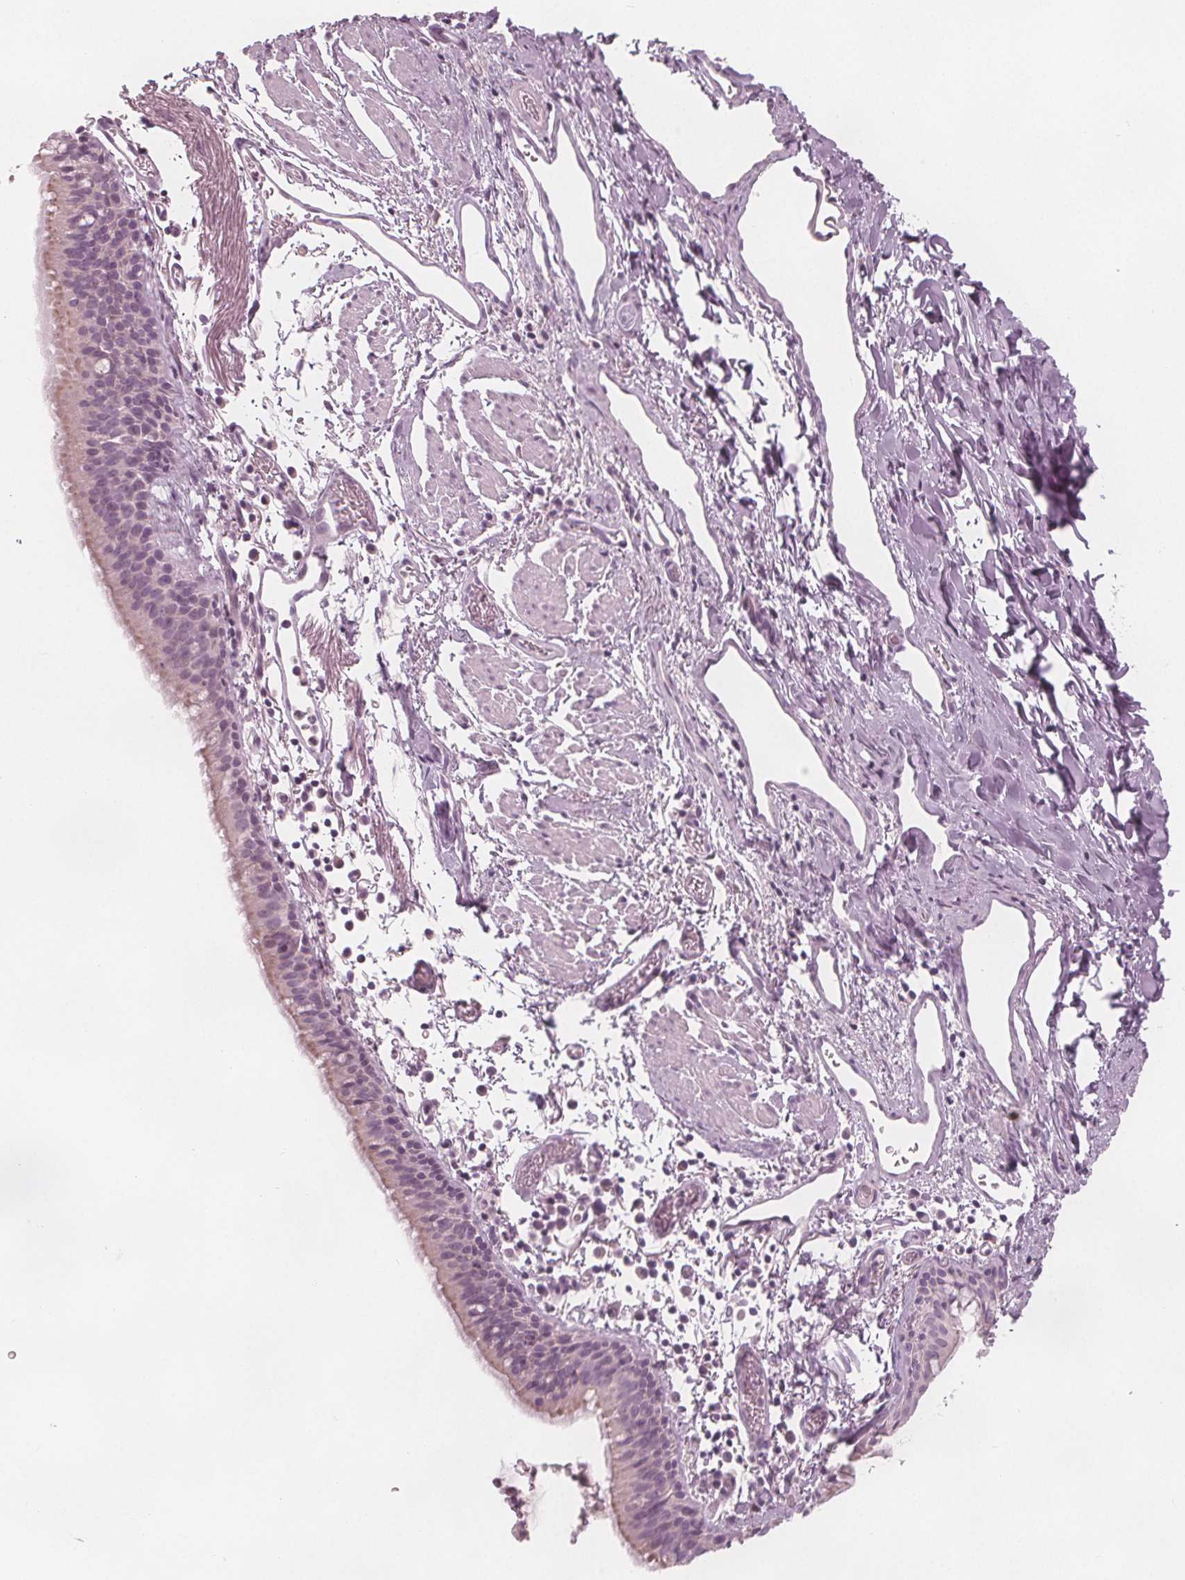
{"staining": {"intensity": "weak", "quantity": "<25%", "location": "cytoplasmic/membranous"}, "tissue": "bronchus", "cell_type": "Respiratory epithelial cells", "image_type": "normal", "snomed": [{"axis": "morphology", "description": "Normal tissue, NOS"}, {"axis": "morphology", "description": "Adenocarcinoma, NOS"}, {"axis": "topography", "description": "Bronchus"}], "caption": "This micrograph is of normal bronchus stained with IHC to label a protein in brown with the nuclei are counter-stained blue. There is no positivity in respiratory epithelial cells. Brightfield microscopy of IHC stained with DAB (3,3'-diaminobenzidine) (brown) and hematoxylin (blue), captured at high magnification.", "gene": "BRSK1", "patient": {"sex": "male", "age": 68}}